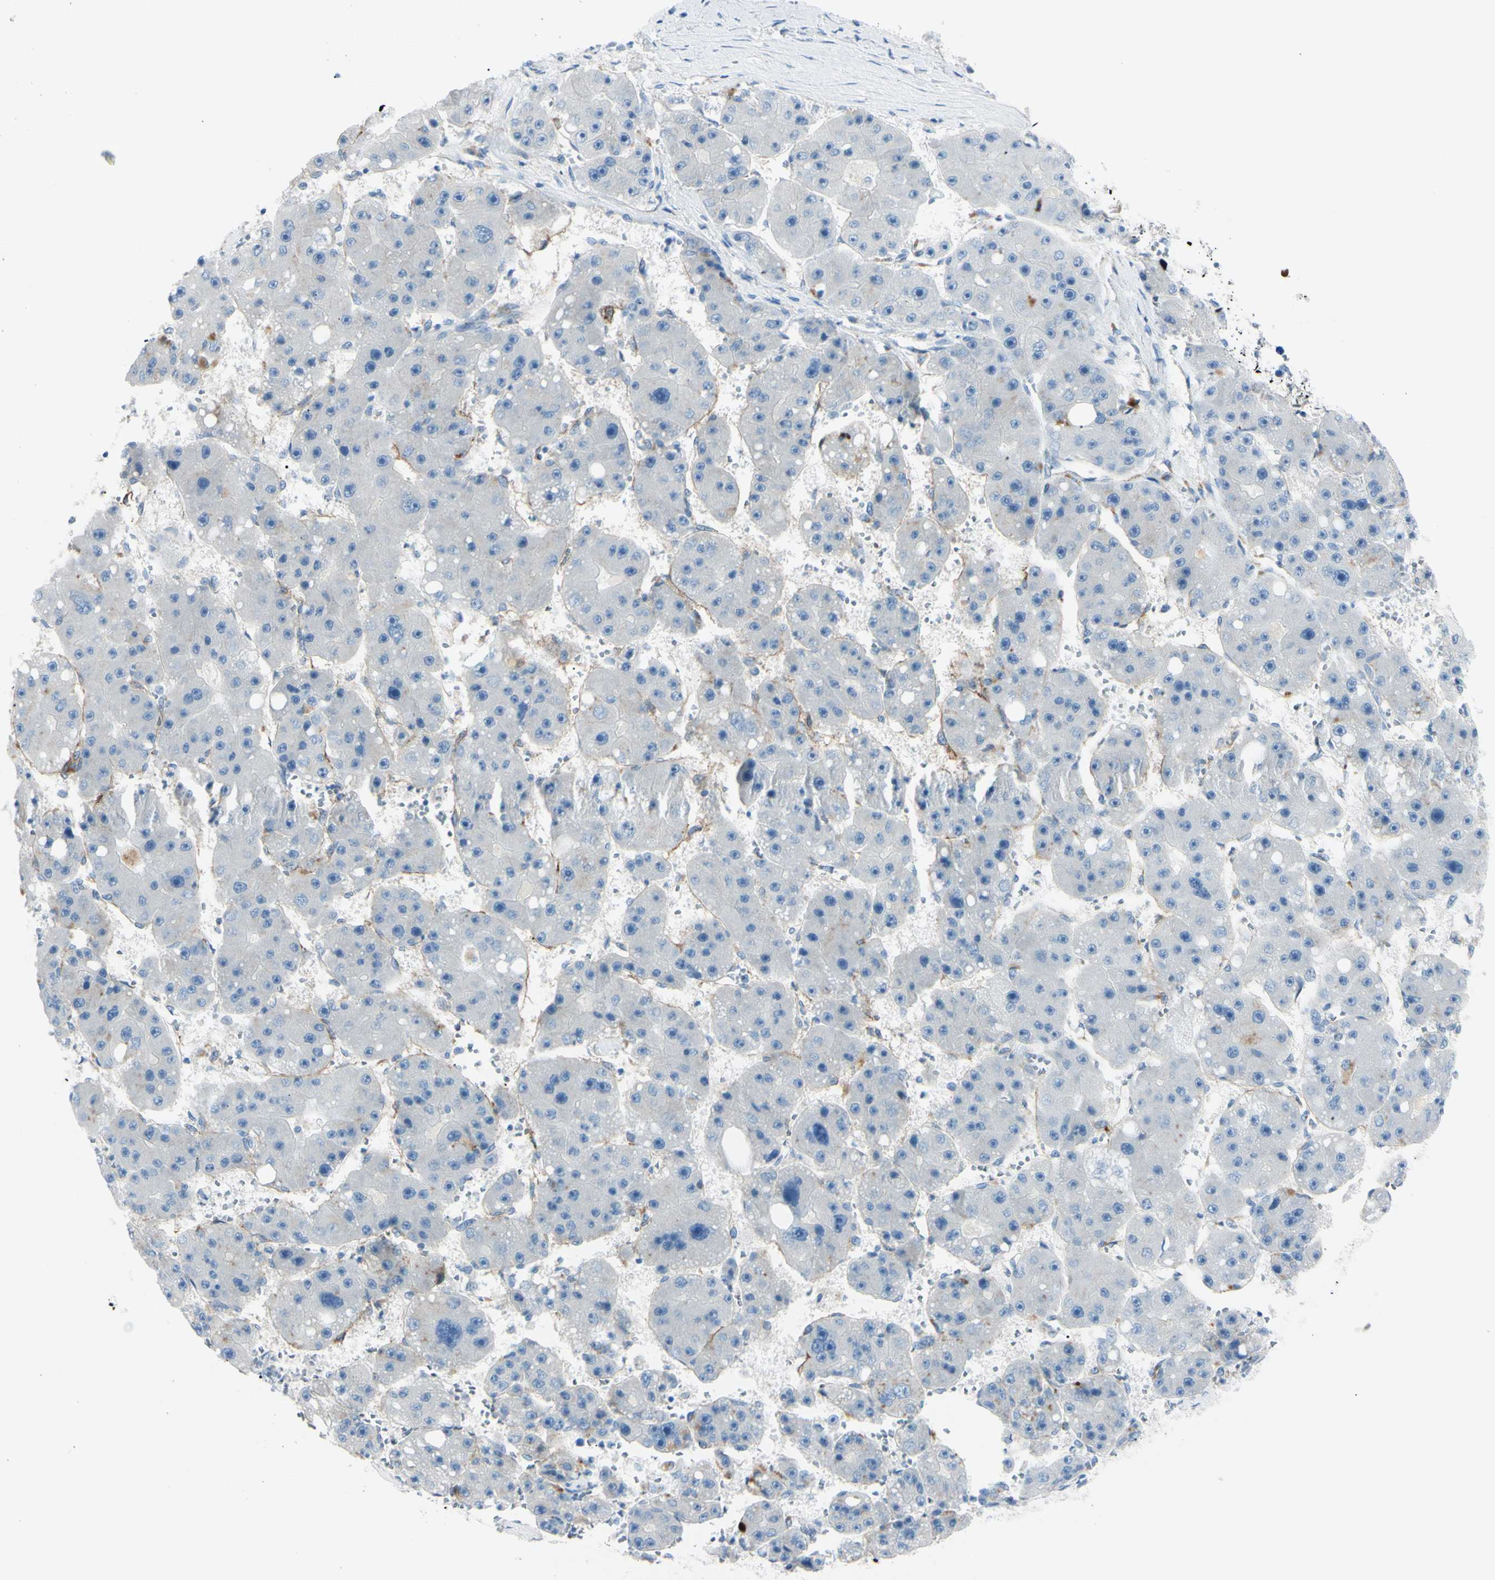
{"staining": {"intensity": "negative", "quantity": "none", "location": "none"}, "tissue": "liver cancer", "cell_type": "Tumor cells", "image_type": "cancer", "snomed": [{"axis": "morphology", "description": "Carcinoma, Hepatocellular, NOS"}, {"axis": "topography", "description": "Liver"}], "caption": "Human liver cancer (hepatocellular carcinoma) stained for a protein using immunohistochemistry displays no positivity in tumor cells.", "gene": "FOLH1", "patient": {"sex": "female", "age": 61}}